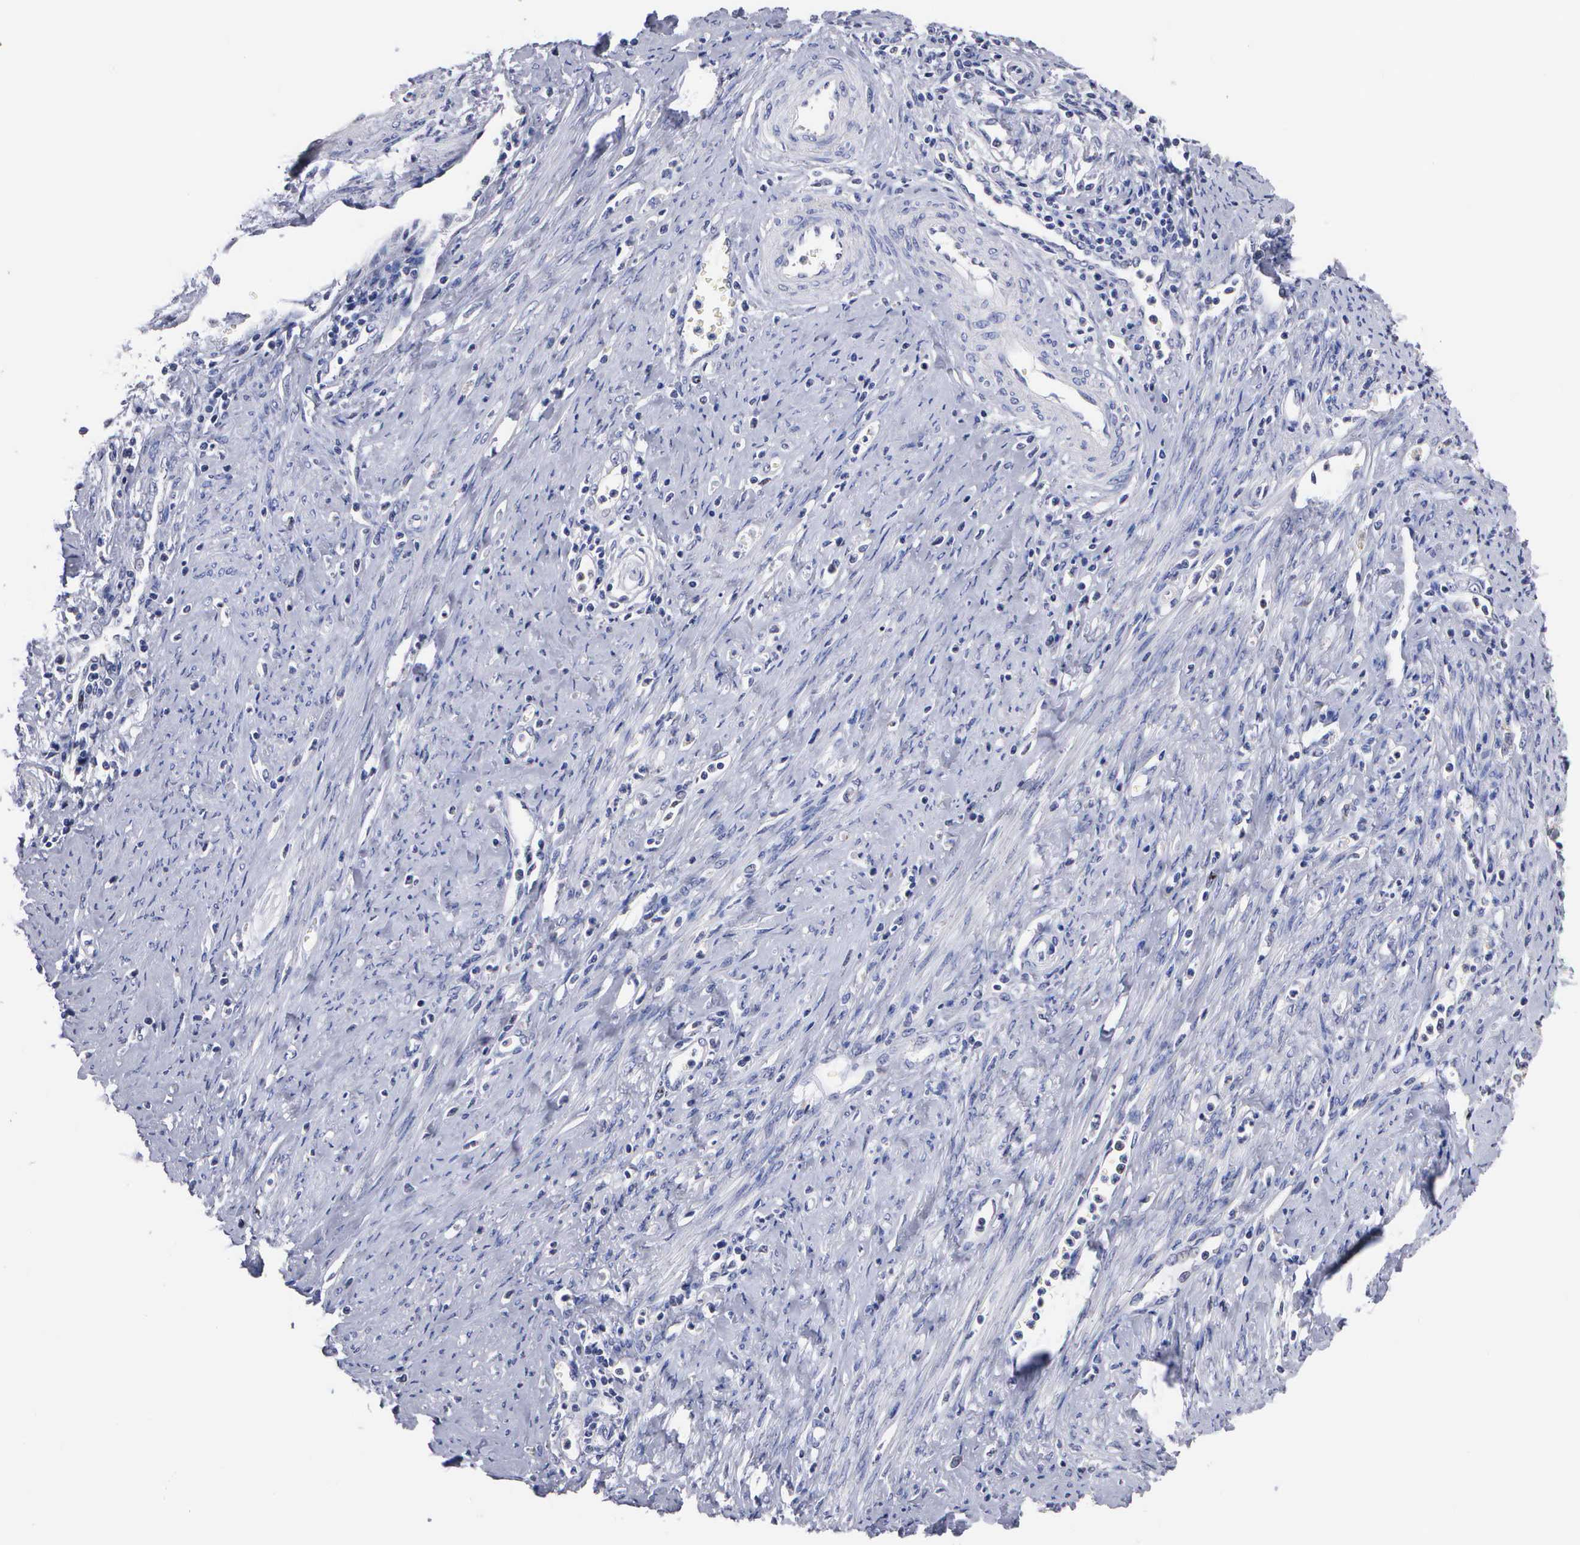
{"staining": {"intensity": "negative", "quantity": "none", "location": "none"}, "tissue": "cervical cancer", "cell_type": "Tumor cells", "image_type": "cancer", "snomed": [{"axis": "morphology", "description": "Normal tissue, NOS"}, {"axis": "morphology", "description": "Adenocarcinoma, NOS"}, {"axis": "topography", "description": "Cervix"}], "caption": "Cervical cancer was stained to show a protein in brown. There is no significant positivity in tumor cells.", "gene": "KDM6A", "patient": {"sex": "female", "age": 34}}